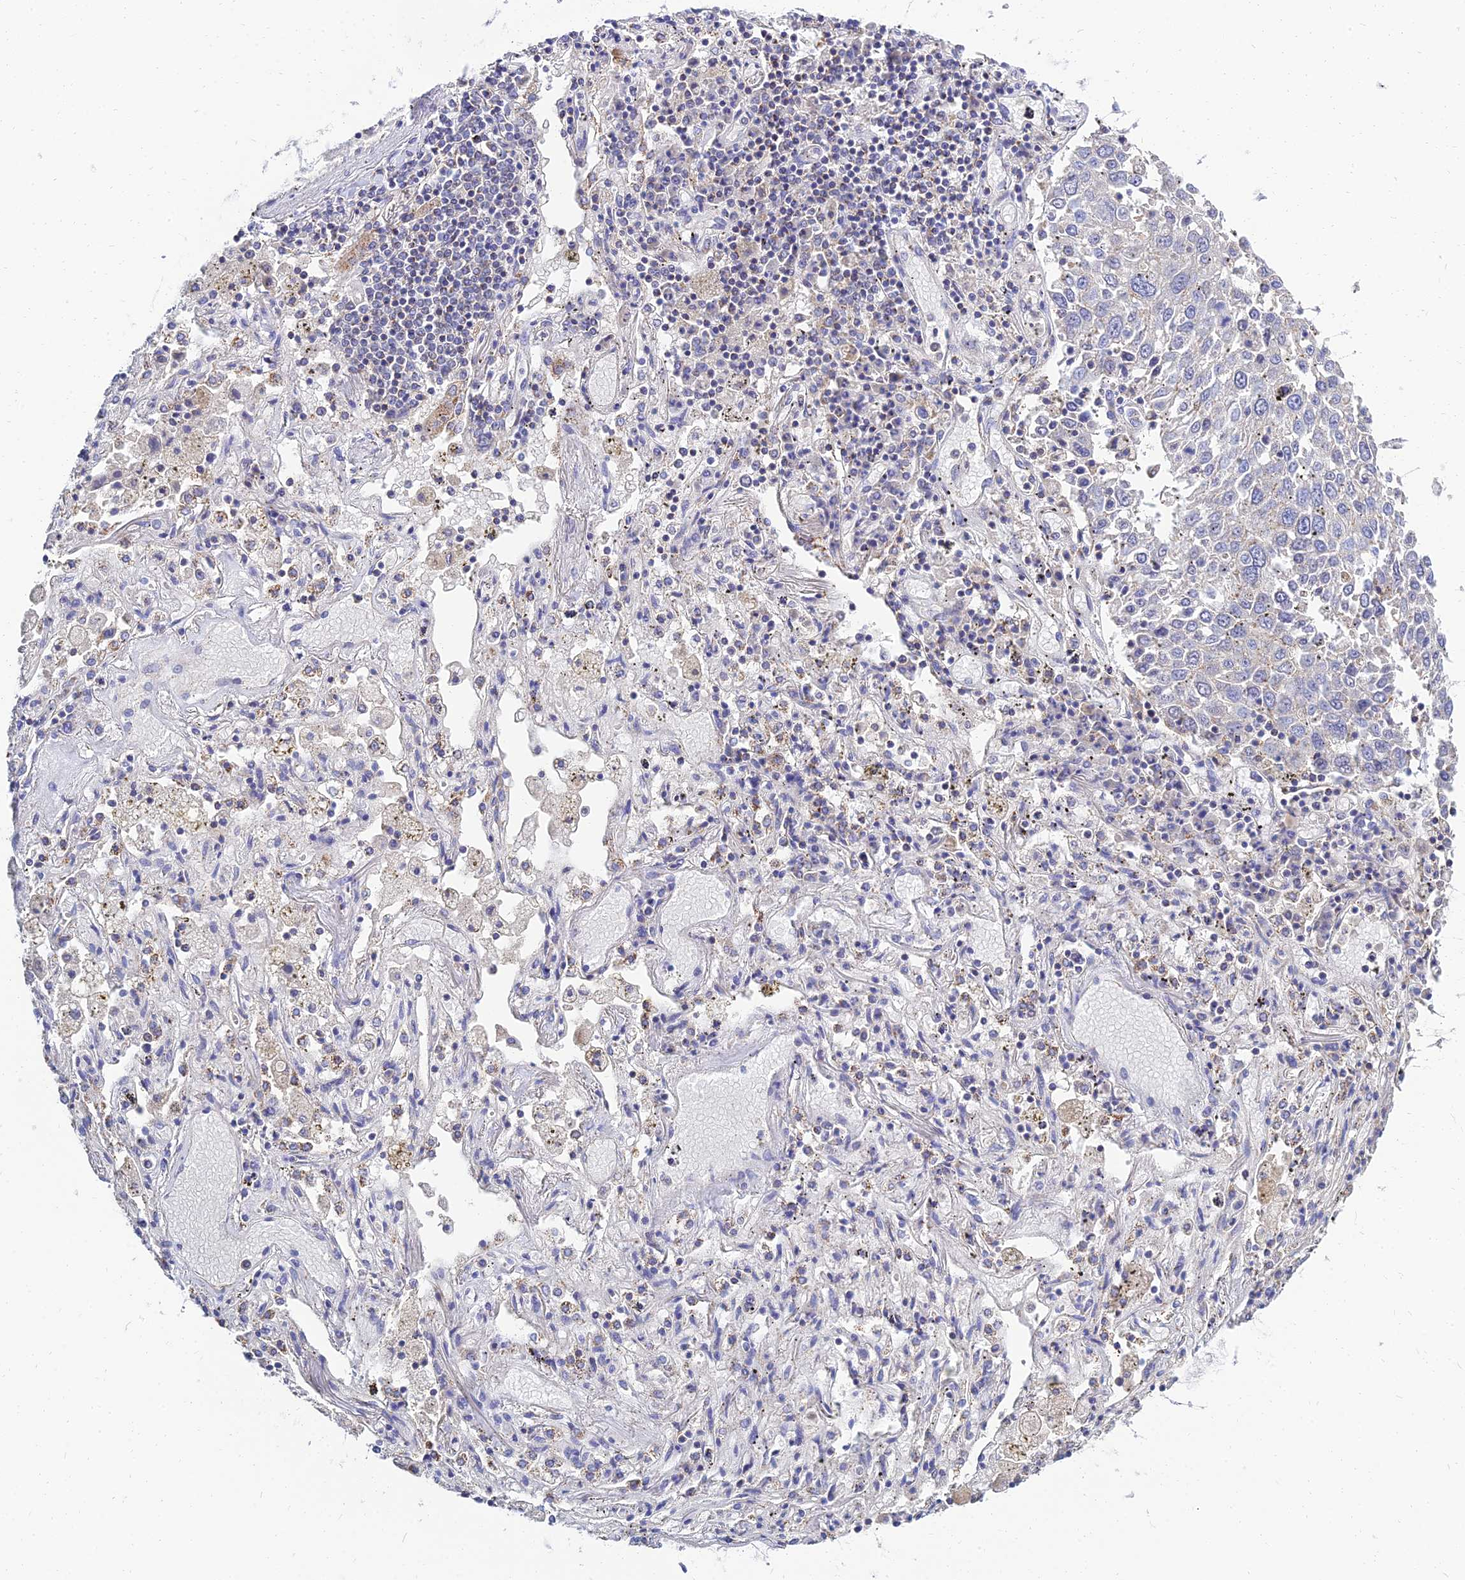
{"staining": {"intensity": "negative", "quantity": "none", "location": "none"}, "tissue": "lung cancer", "cell_type": "Tumor cells", "image_type": "cancer", "snomed": [{"axis": "morphology", "description": "Squamous cell carcinoma, NOS"}, {"axis": "topography", "description": "Lung"}], "caption": "This is an immunohistochemistry image of human lung squamous cell carcinoma. There is no staining in tumor cells.", "gene": "NPY", "patient": {"sex": "male", "age": 65}}